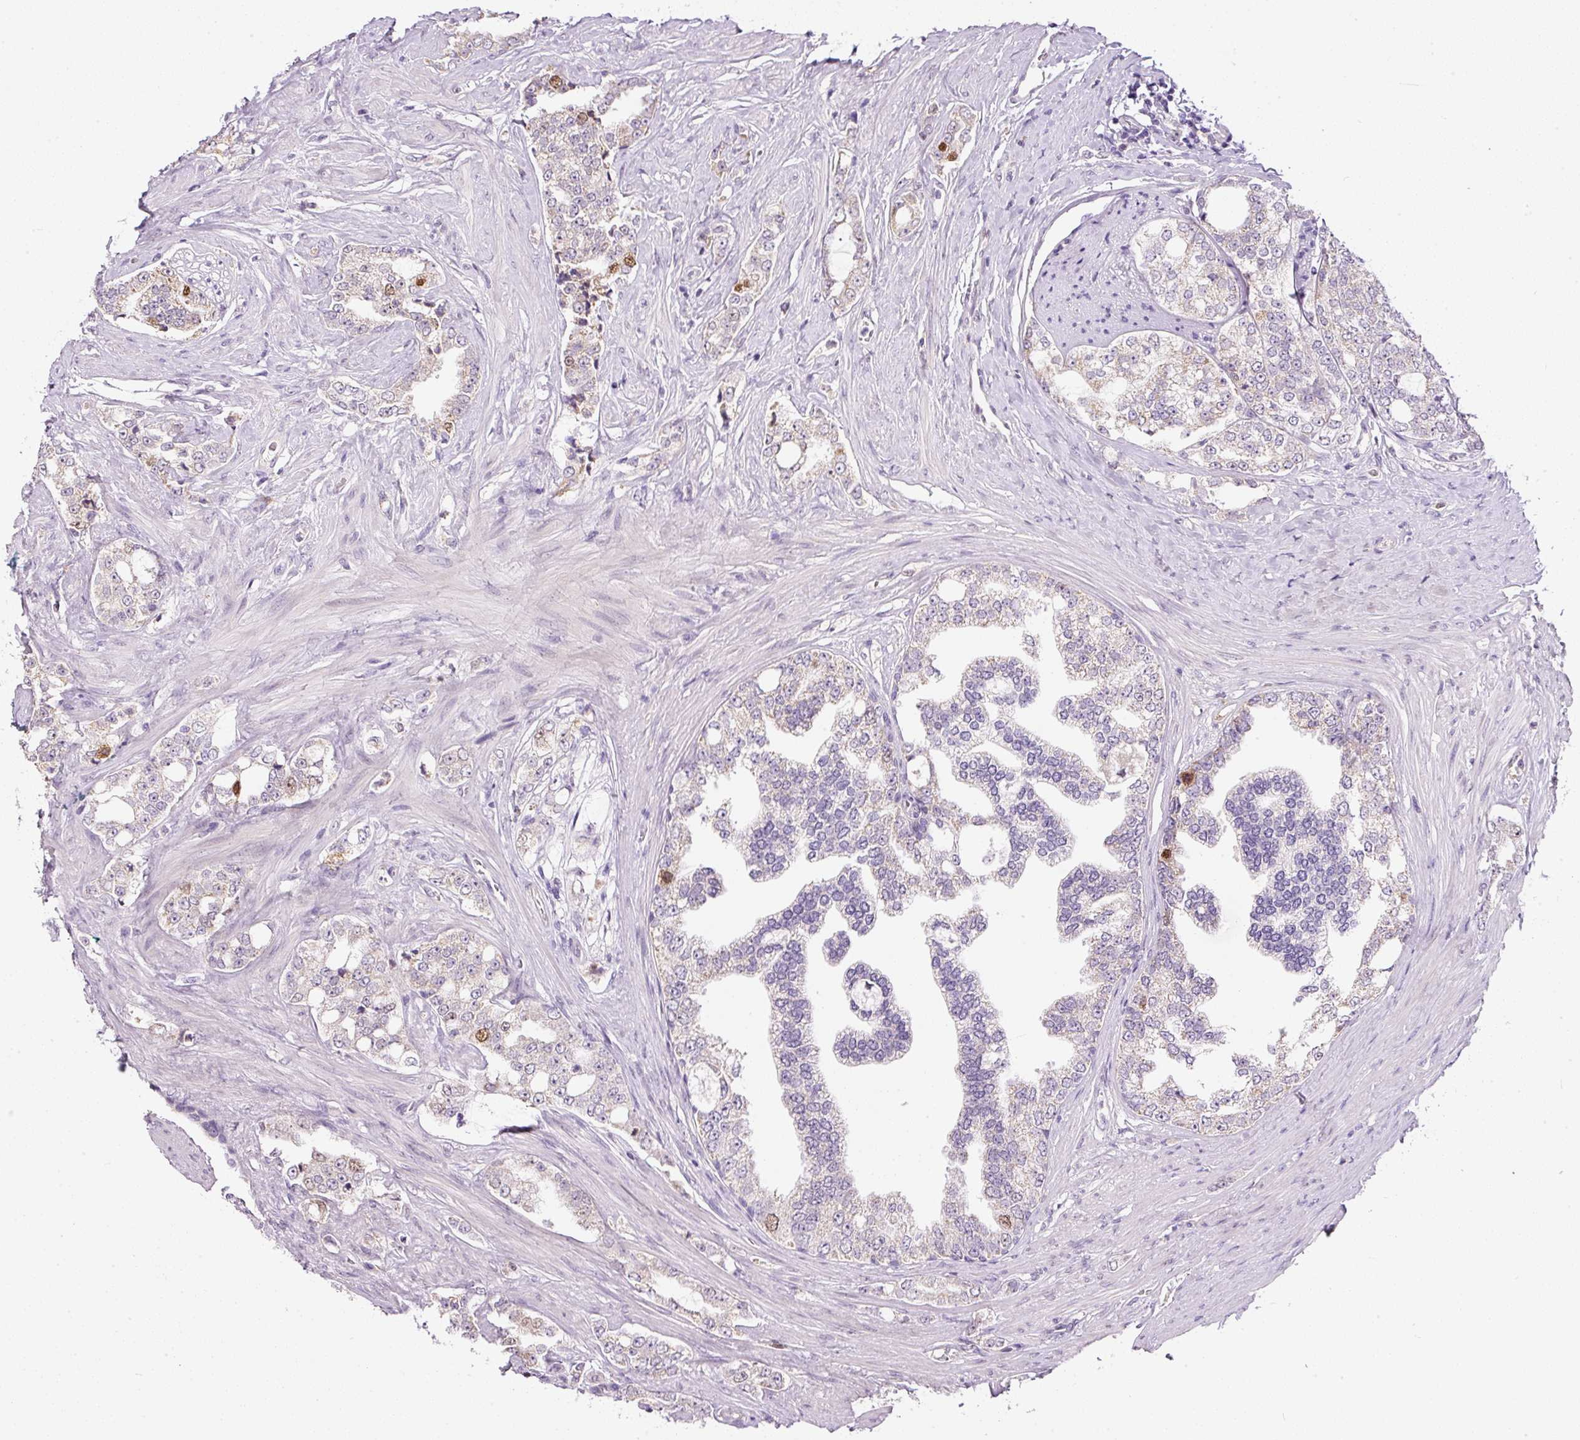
{"staining": {"intensity": "weak", "quantity": "25%-75%", "location": "cytoplasmic/membranous"}, "tissue": "prostate cancer", "cell_type": "Tumor cells", "image_type": "cancer", "snomed": [{"axis": "morphology", "description": "Adenocarcinoma, High grade"}, {"axis": "topography", "description": "Prostate"}], "caption": "Immunohistochemistry (IHC) of prostate cancer demonstrates low levels of weak cytoplasmic/membranous staining in approximately 25%-75% of tumor cells.", "gene": "KPNA2", "patient": {"sex": "male", "age": 64}}